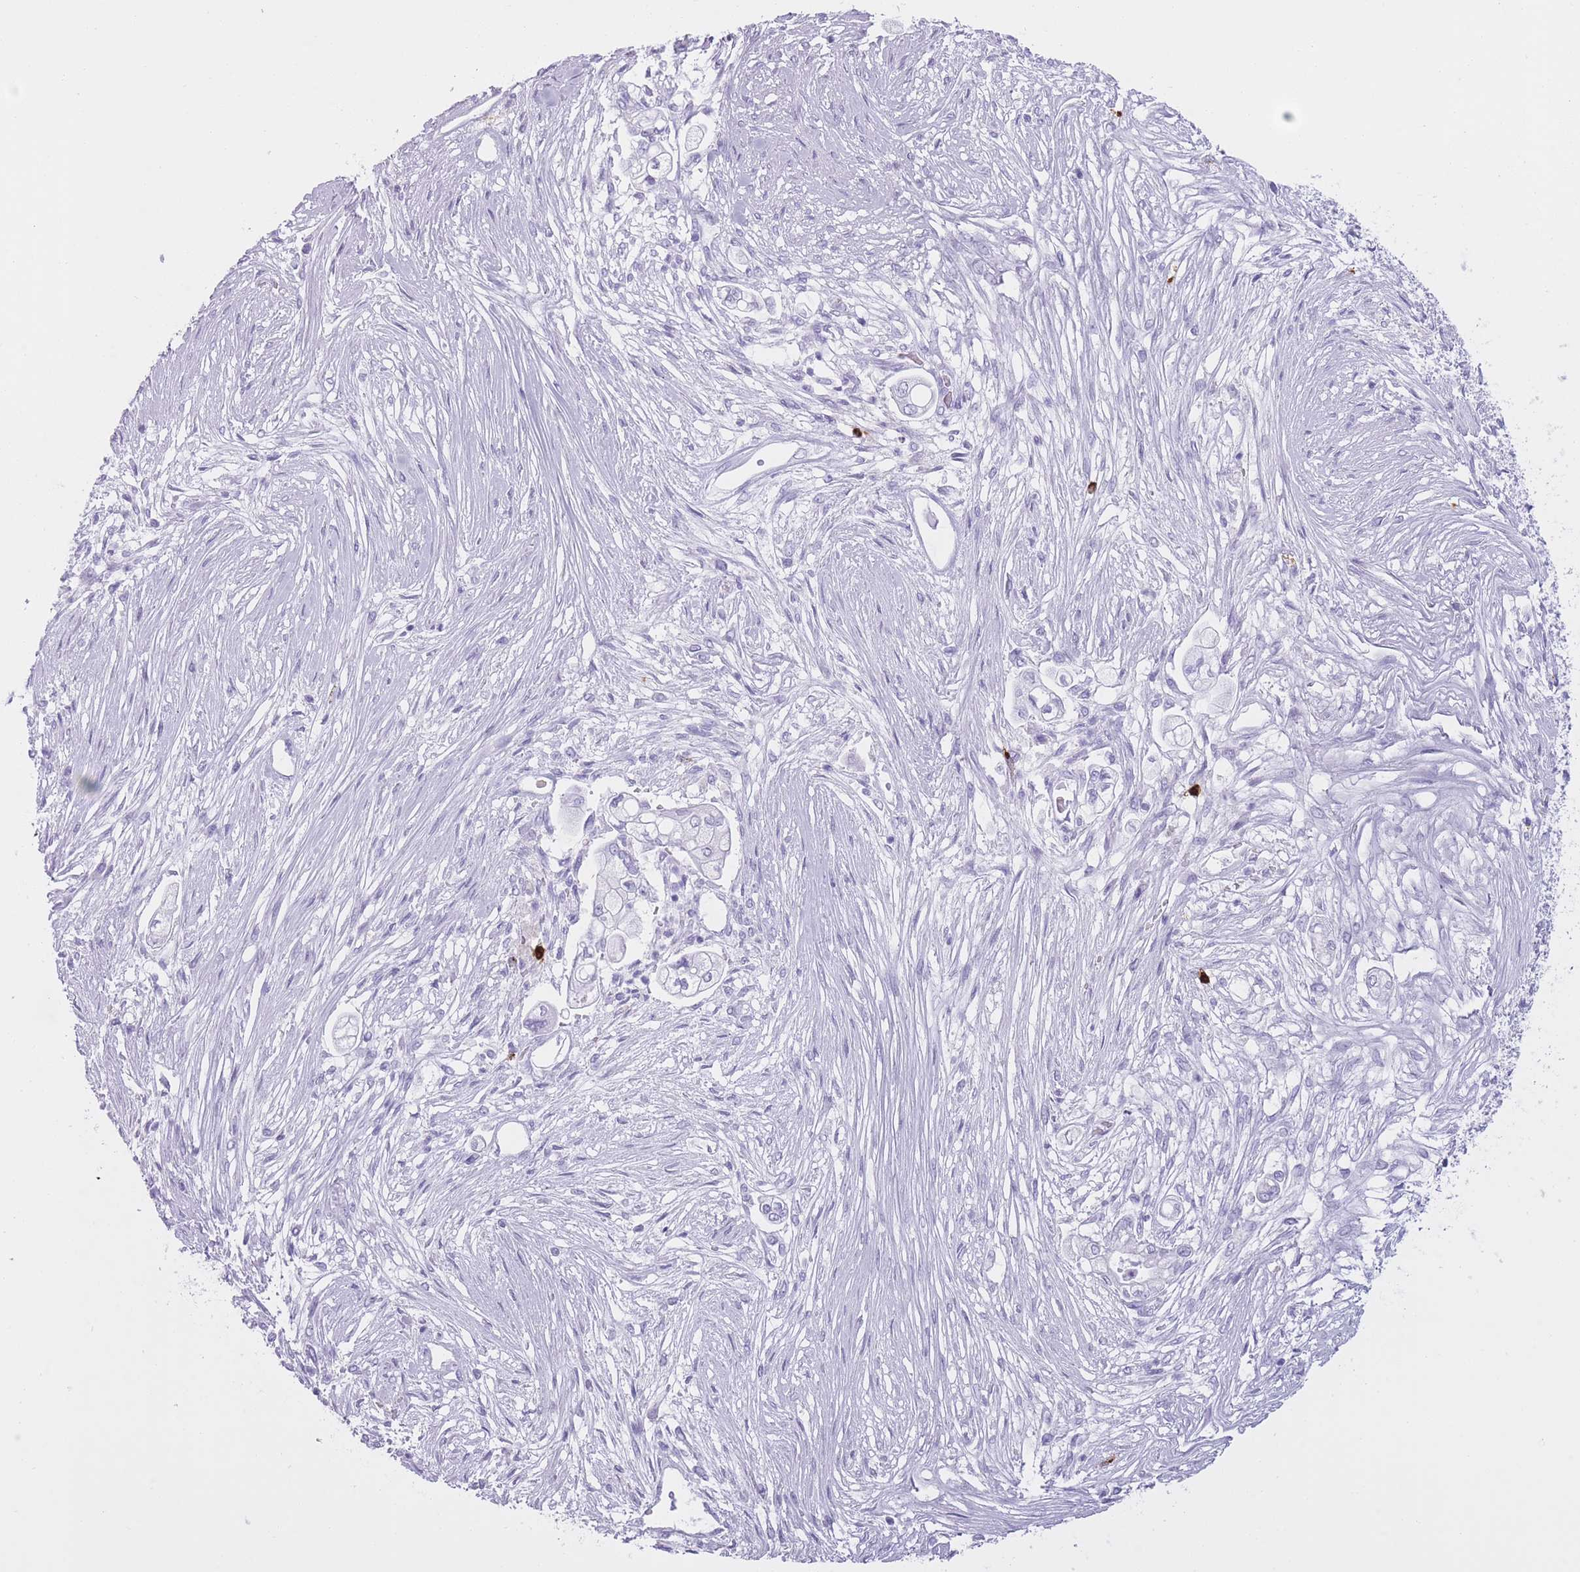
{"staining": {"intensity": "negative", "quantity": "none", "location": "none"}, "tissue": "pancreatic cancer", "cell_type": "Tumor cells", "image_type": "cancer", "snomed": [{"axis": "morphology", "description": "Adenocarcinoma, NOS"}, {"axis": "topography", "description": "Pancreas"}], "caption": "An immunohistochemistry (IHC) micrograph of pancreatic cancer (adenocarcinoma) is shown. There is no staining in tumor cells of pancreatic cancer (adenocarcinoma).", "gene": "OR4F21", "patient": {"sex": "female", "age": 69}}